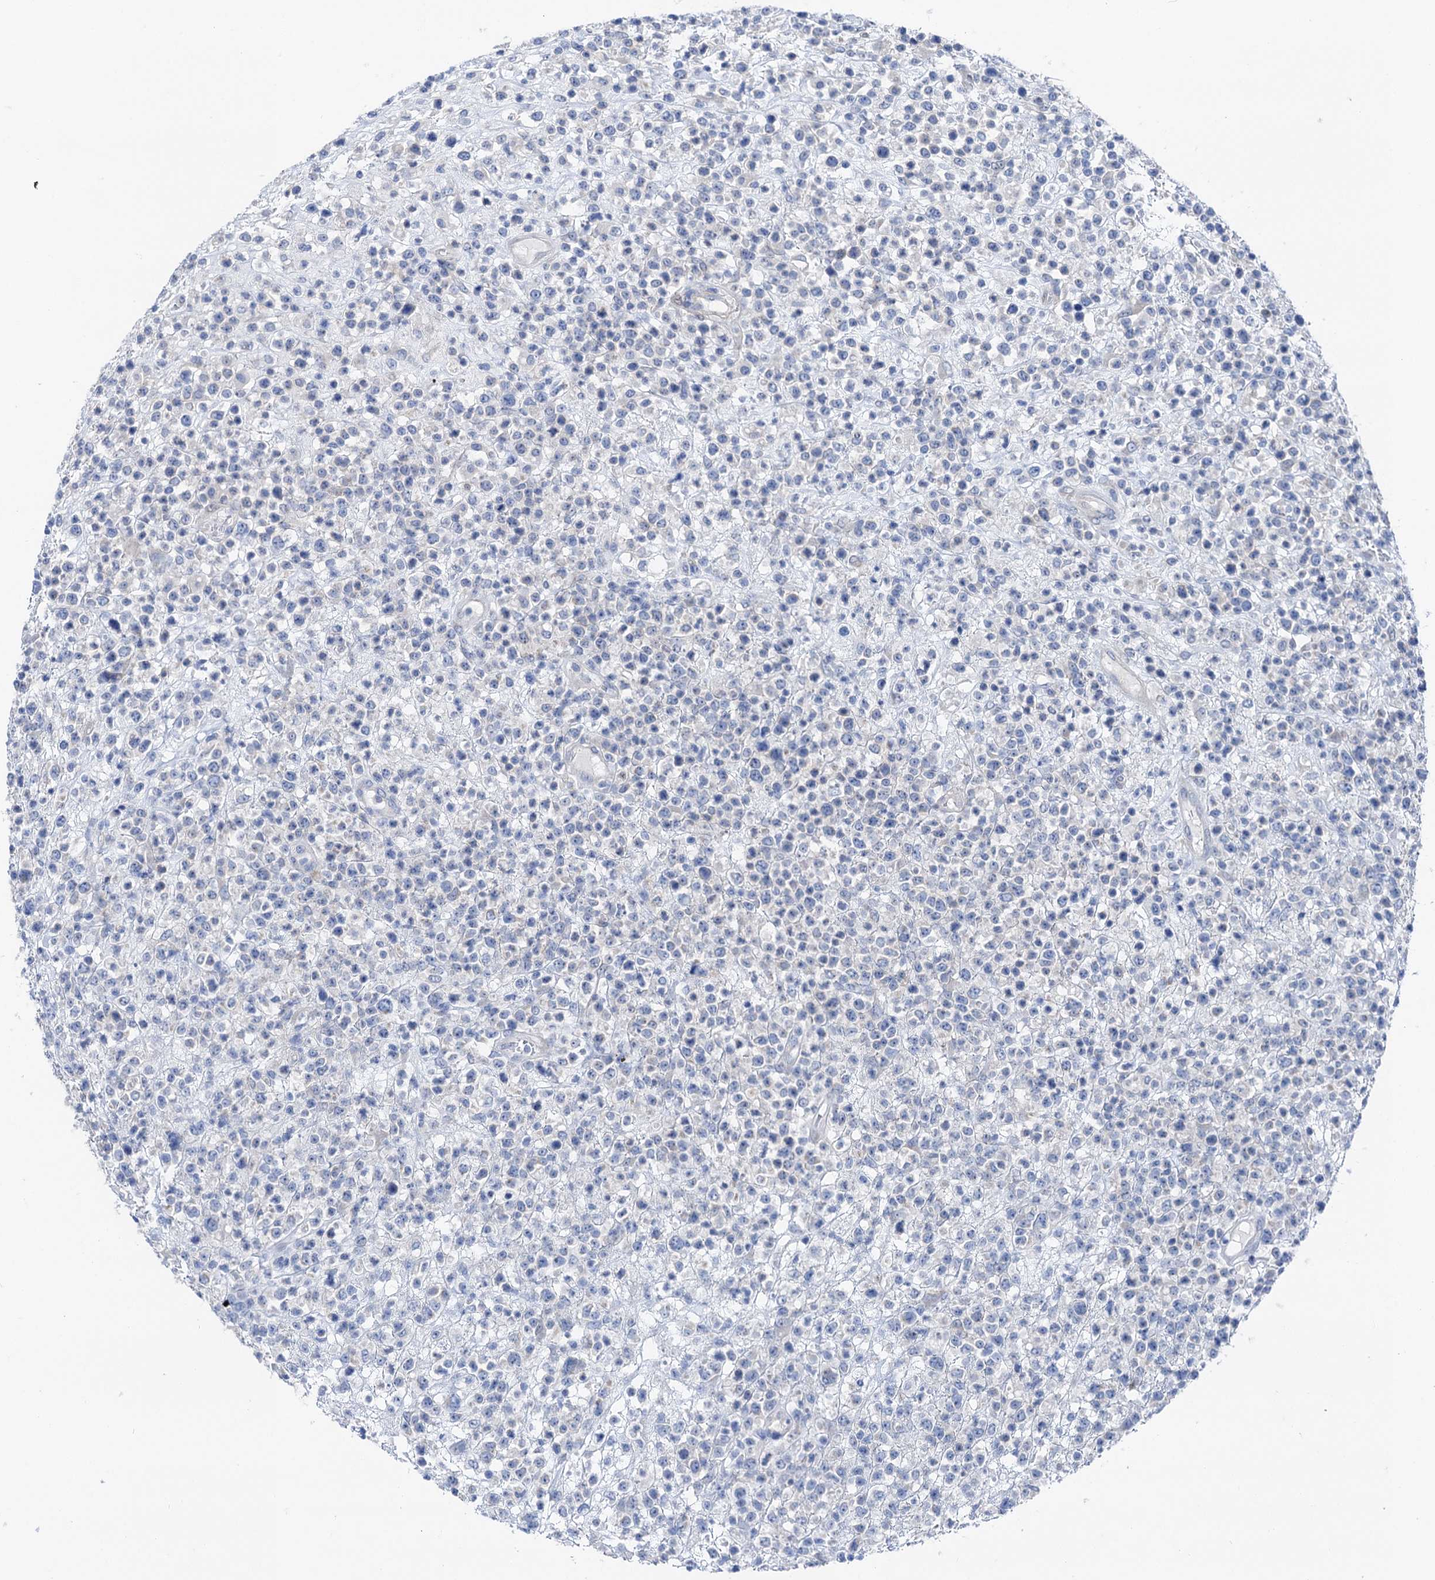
{"staining": {"intensity": "negative", "quantity": "none", "location": "none"}, "tissue": "lymphoma", "cell_type": "Tumor cells", "image_type": "cancer", "snomed": [{"axis": "morphology", "description": "Malignant lymphoma, non-Hodgkin's type, High grade"}, {"axis": "topography", "description": "Colon"}], "caption": "High magnification brightfield microscopy of lymphoma stained with DAB (brown) and counterstained with hematoxylin (blue): tumor cells show no significant staining.", "gene": "SHROOM1", "patient": {"sex": "female", "age": 53}}